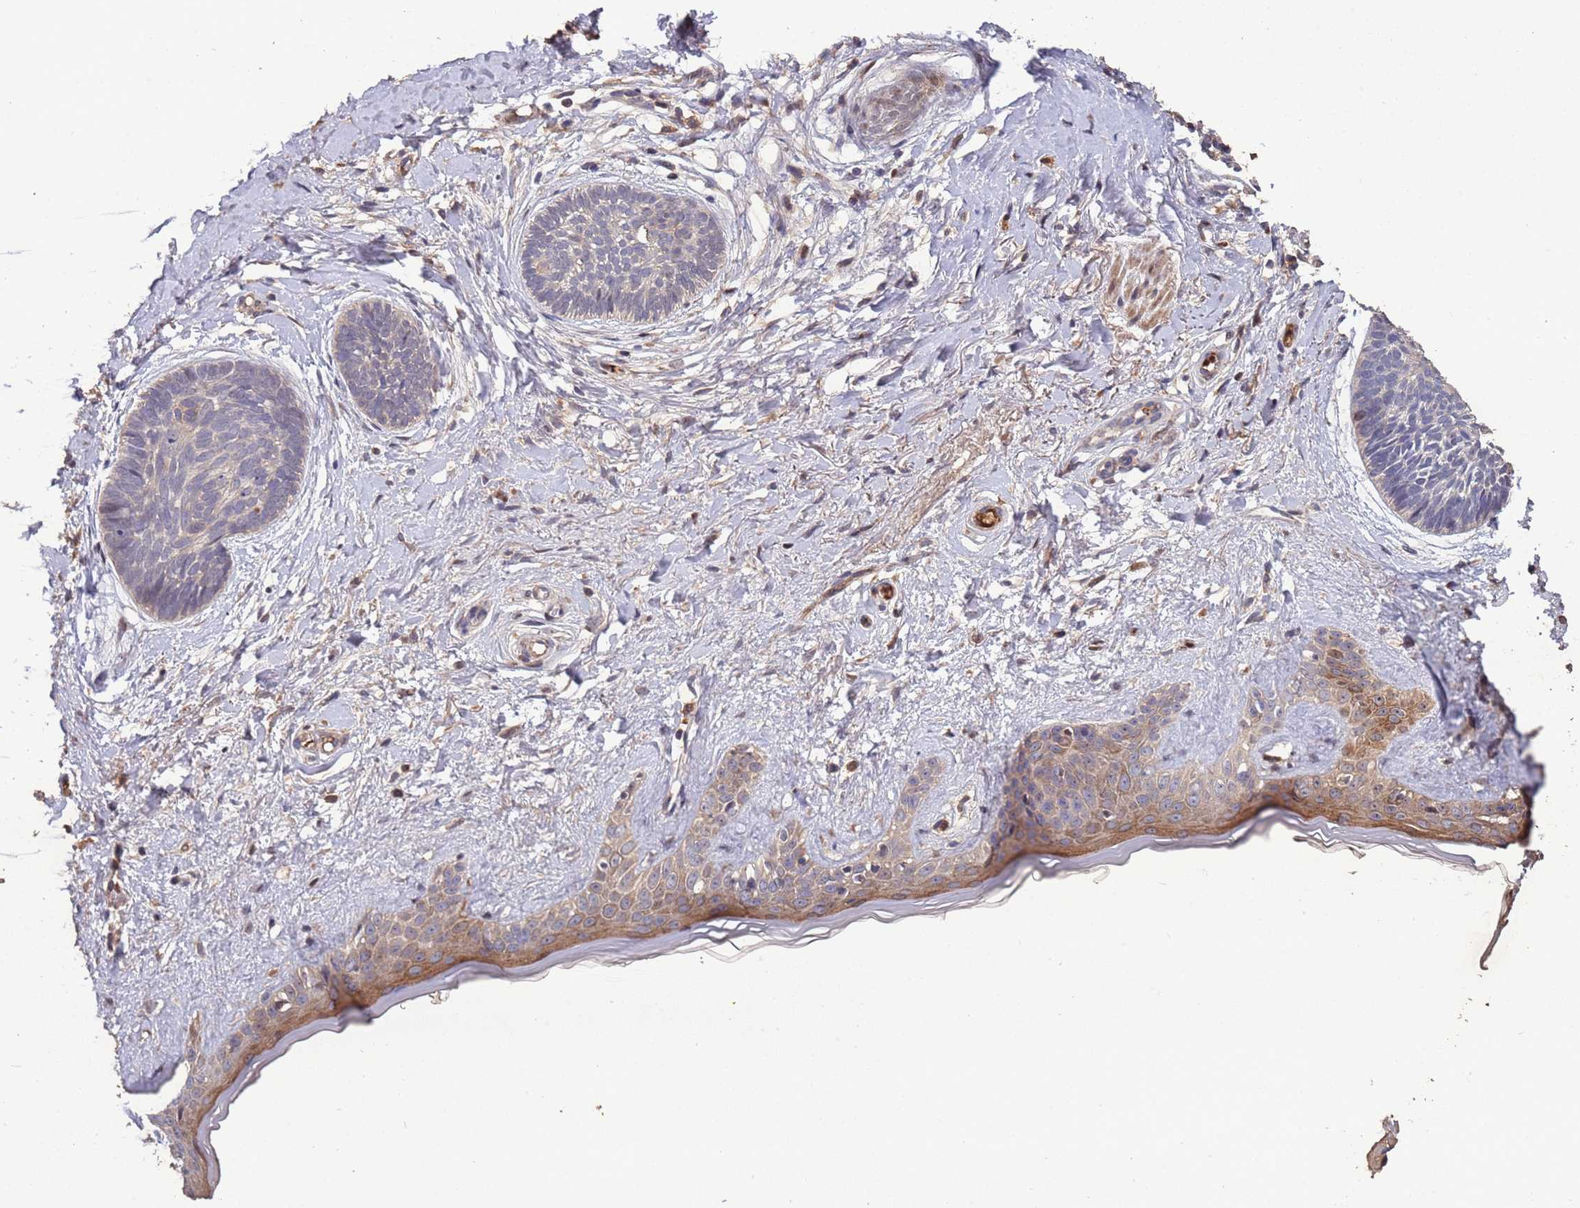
{"staining": {"intensity": "negative", "quantity": "none", "location": "none"}, "tissue": "skin cancer", "cell_type": "Tumor cells", "image_type": "cancer", "snomed": [{"axis": "morphology", "description": "Basal cell carcinoma"}, {"axis": "topography", "description": "Skin"}], "caption": "Immunohistochemistry photomicrograph of neoplastic tissue: human basal cell carcinoma (skin) stained with DAB (3,3'-diaminobenzidine) shows no significant protein staining in tumor cells.", "gene": "CCDC184", "patient": {"sex": "female", "age": 81}}